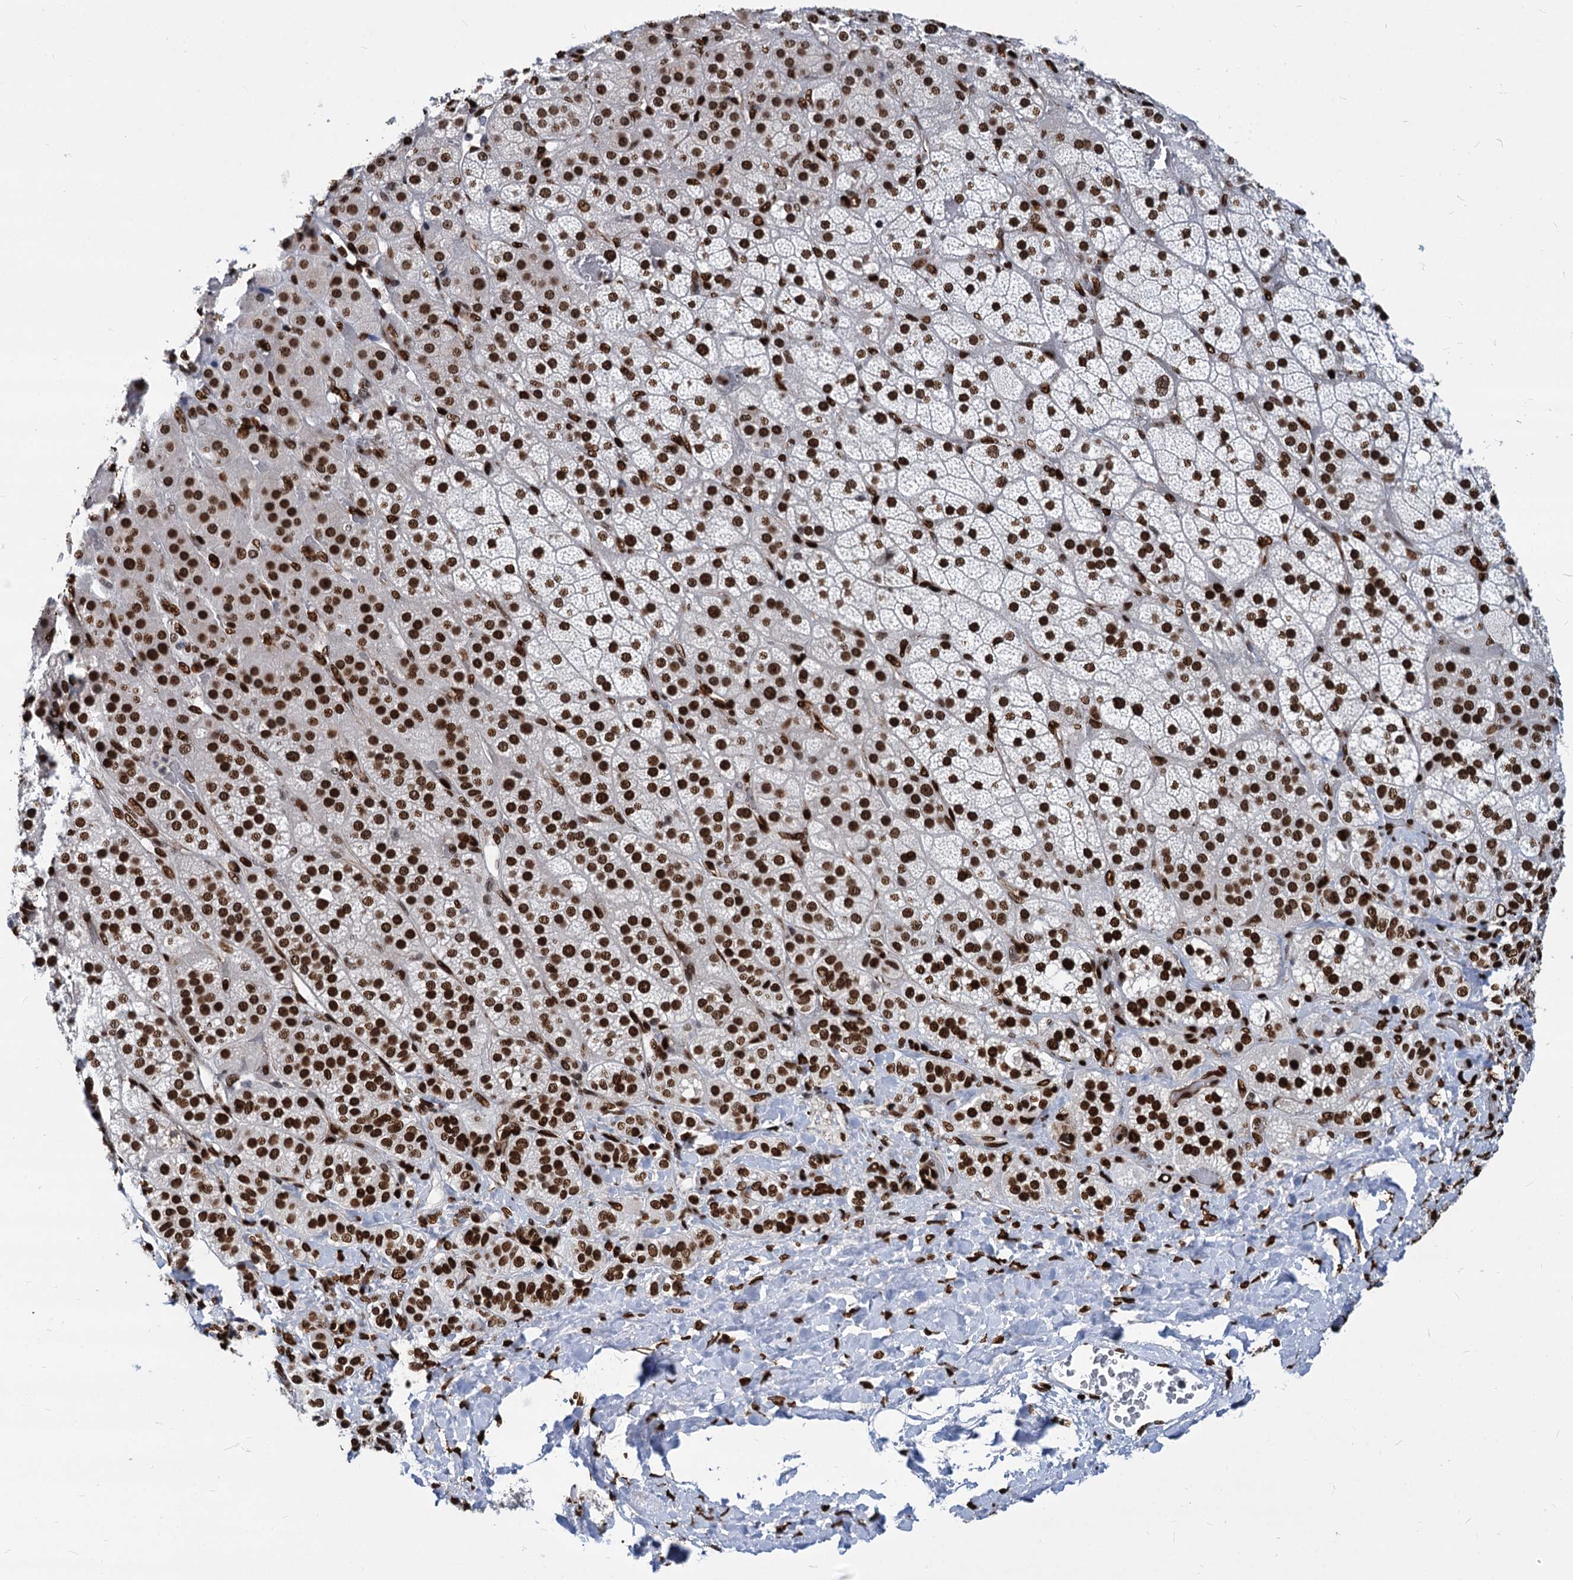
{"staining": {"intensity": "strong", "quantity": ">75%", "location": "nuclear"}, "tissue": "adrenal gland", "cell_type": "Glandular cells", "image_type": "normal", "snomed": [{"axis": "morphology", "description": "Normal tissue, NOS"}, {"axis": "topography", "description": "Adrenal gland"}], "caption": "An immunohistochemistry photomicrograph of normal tissue is shown. Protein staining in brown highlights strong nuclear positivity in adrenal gland within glandular cells.", "gene": "MECP2", "patient": {"sex": "male", "age": 57}}